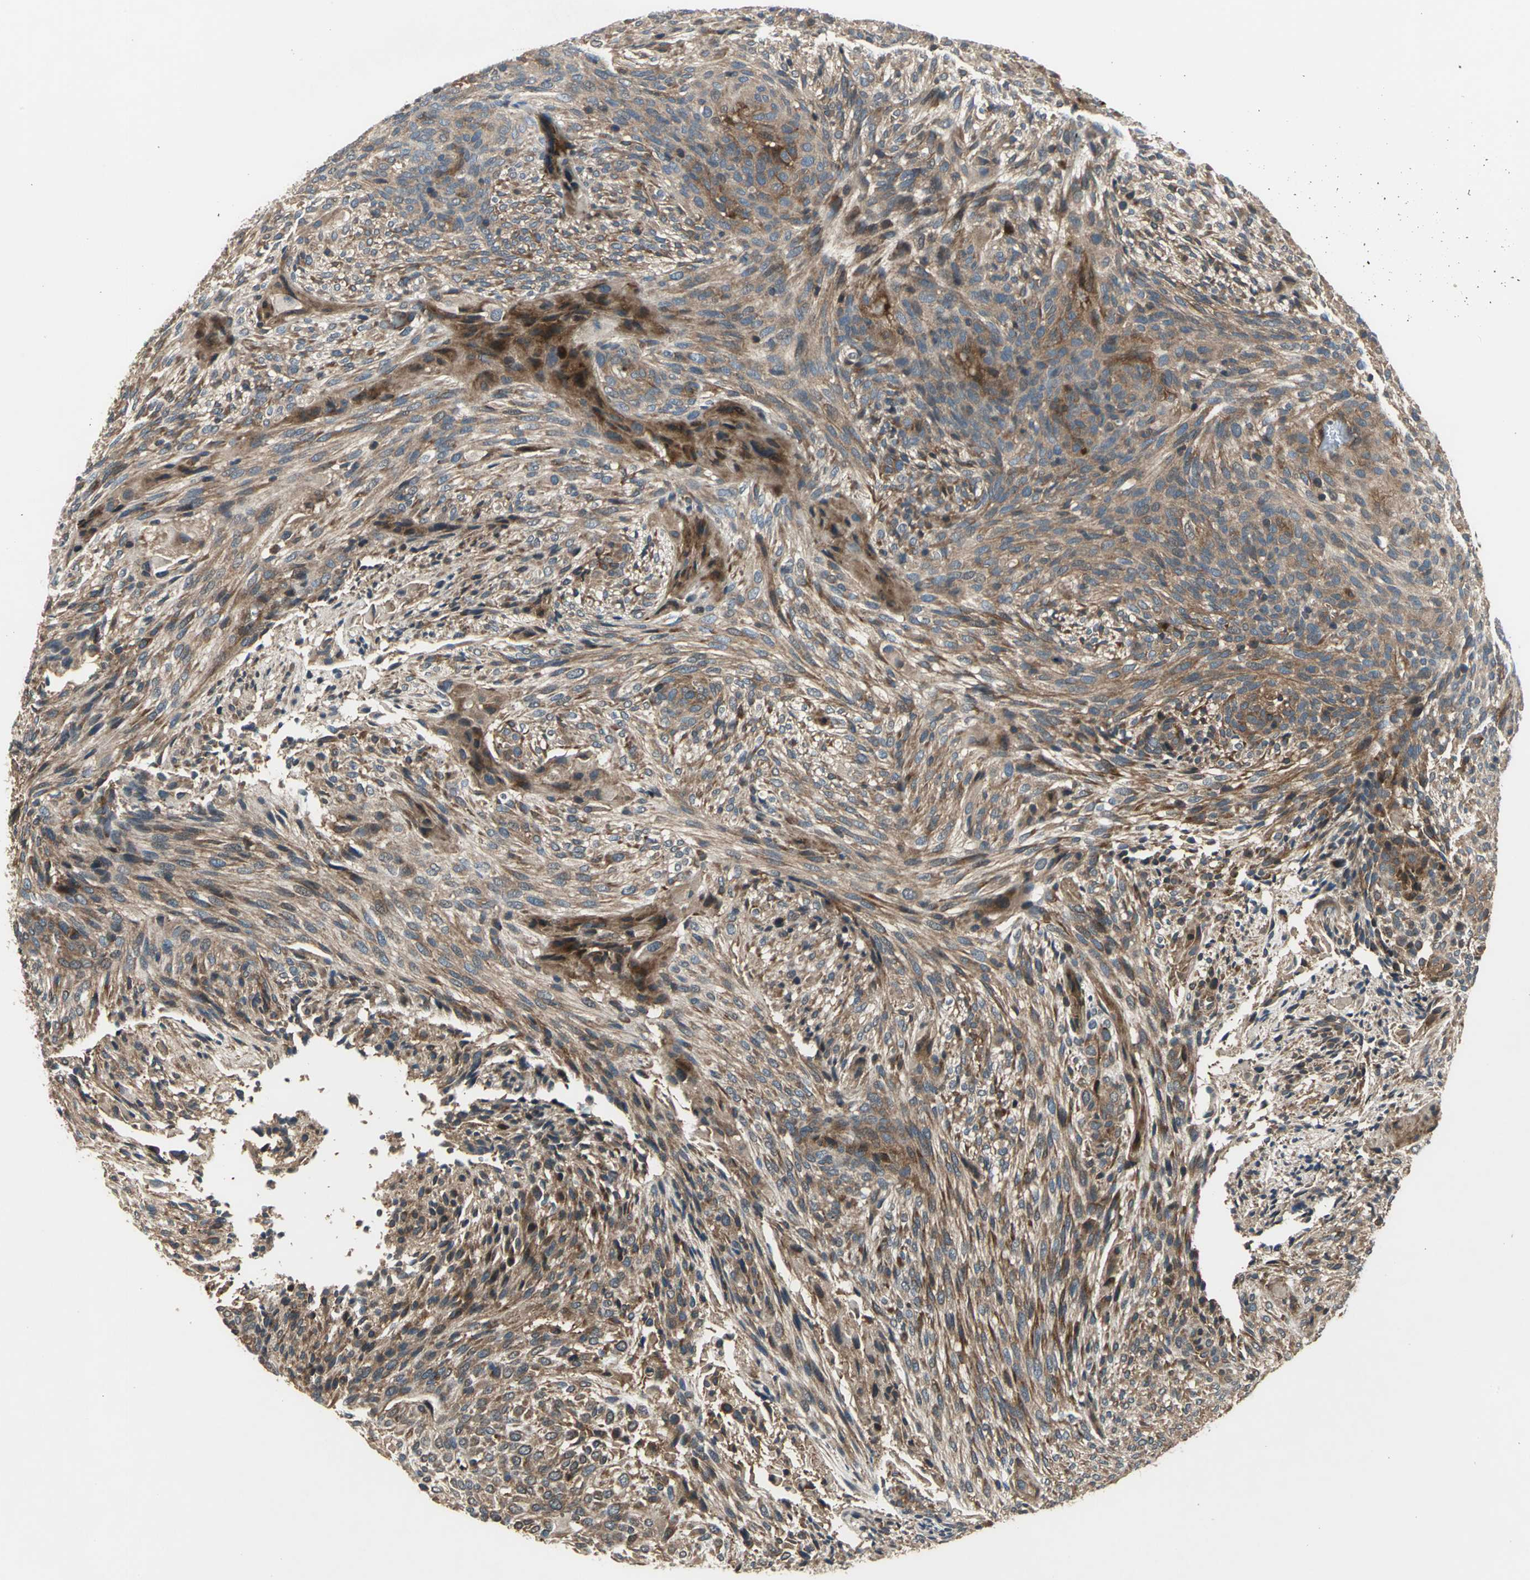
{"staining": {"intensity": "moderate", "quantity": ">75%", "location": "cytoplasmic/membranous"}, "tissue": "glioma", "cell_type": "Tumor cells", "image_type": "cancer", "snomed": [{"axis": "morphology", "description": "Glioma, malignant, High grade"}, {"axis": "topography", "description": "Cerebral cortex"}], "caption": "Glioma was stained to show a protein in brown. There is medium levels of moderate cytoplasmic/membranous positivity in approximately >75% of tumor cells.", "gene": "EIF2B2", "patient": {"sex": "female", "age": 55}}